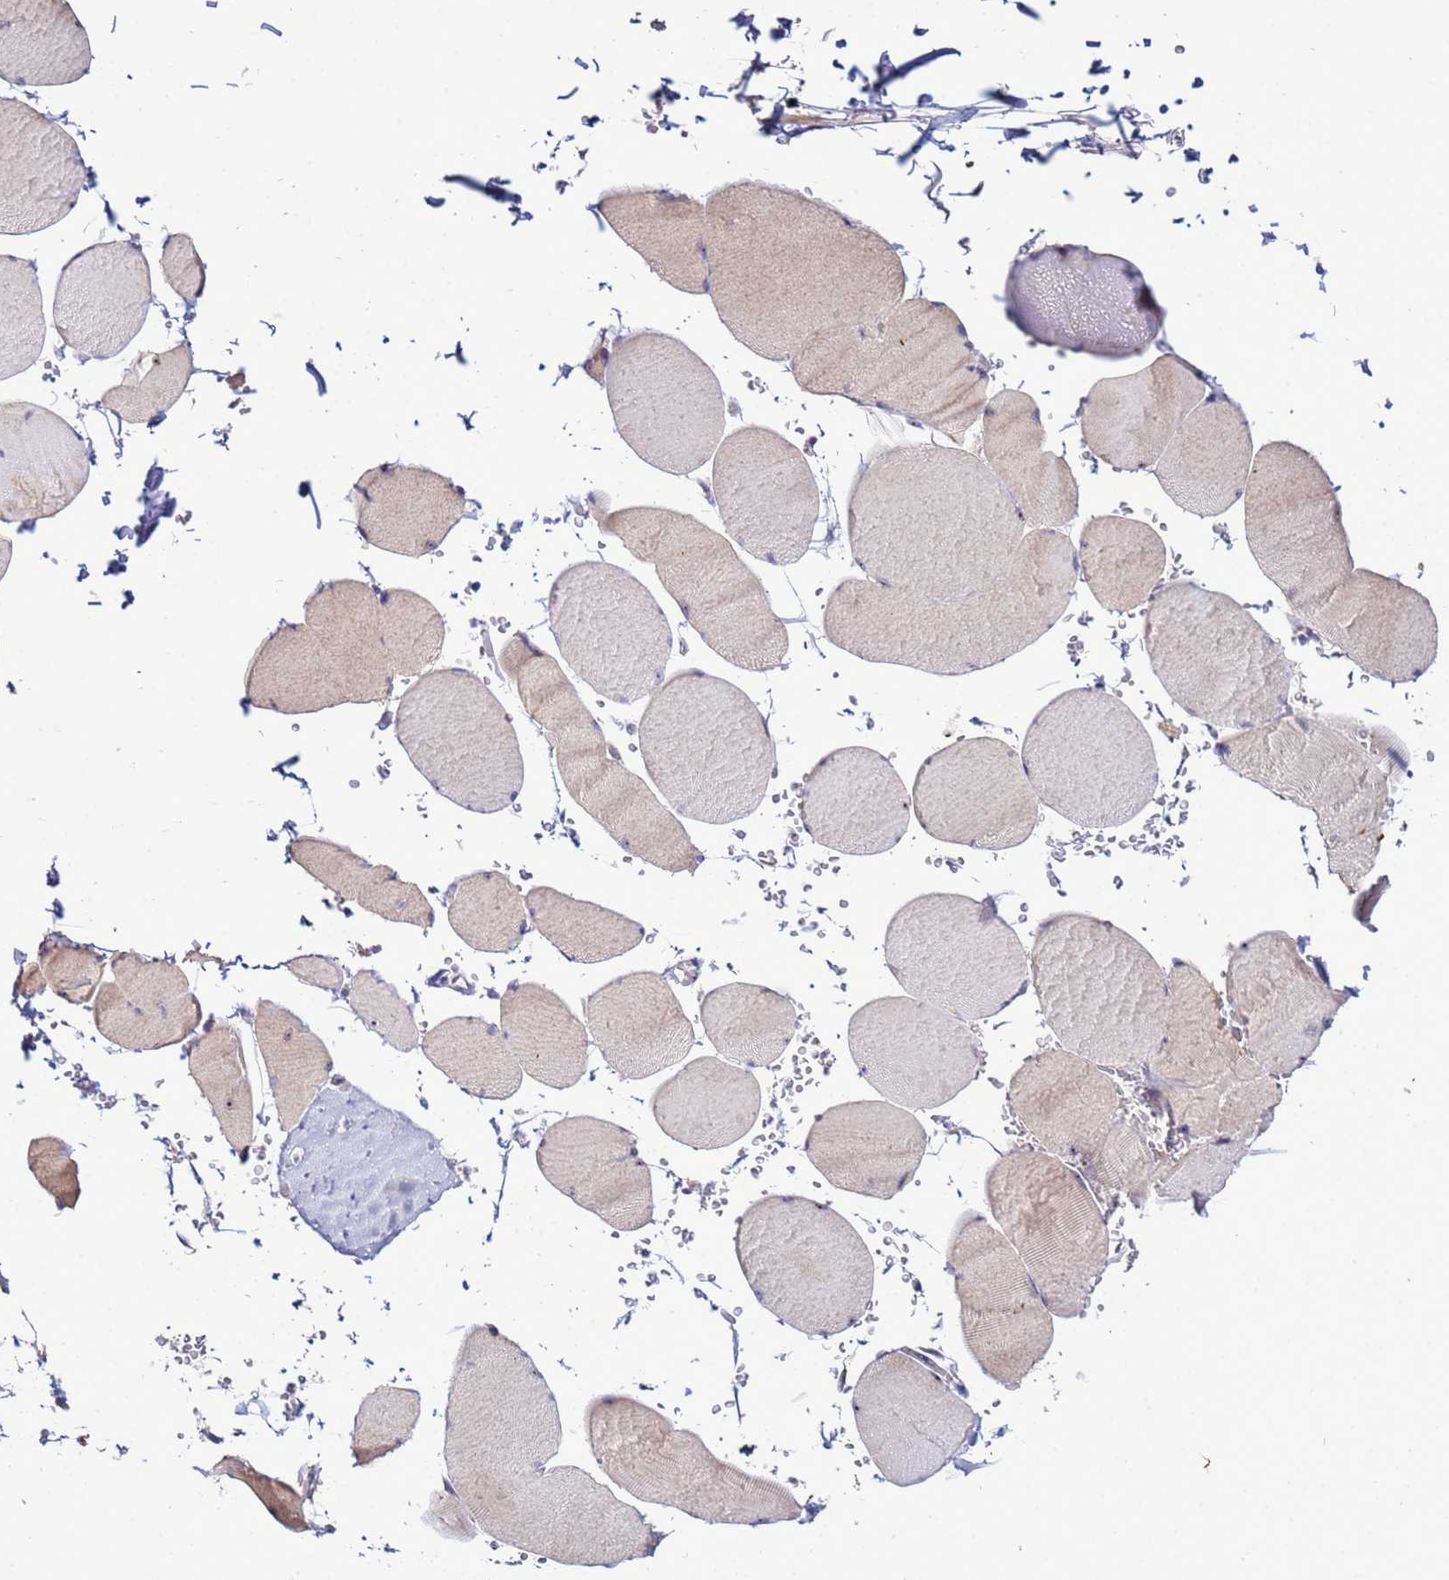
{"staining": {"intensity": "weak", "quantity": "<25%", "location": "cytoplasmic/membranous"}, "tissue": "skeletal muscle", "cell_type": "Myocytes", "image_type": "normal", "snomed": [{"axis": "morphology", "description": "Normal tissue, NOS"}, {"axis": "topography", "description": "Skeletal muscle"}, {"axis": "topography", "description": "Head-Neck"}], "caption": "Immunohistochemical staining of benign skeletal muscle demonstrates no significant staining in myocytes. Brightfield microscopy of immunohistochemistry stained with DAB (3,3'-diaminobenzidine) (brown) and hematoxylin (blue), captured at high magnification.", "gene": "NOL8", "patient": {"sex": "male", "age": 66}}